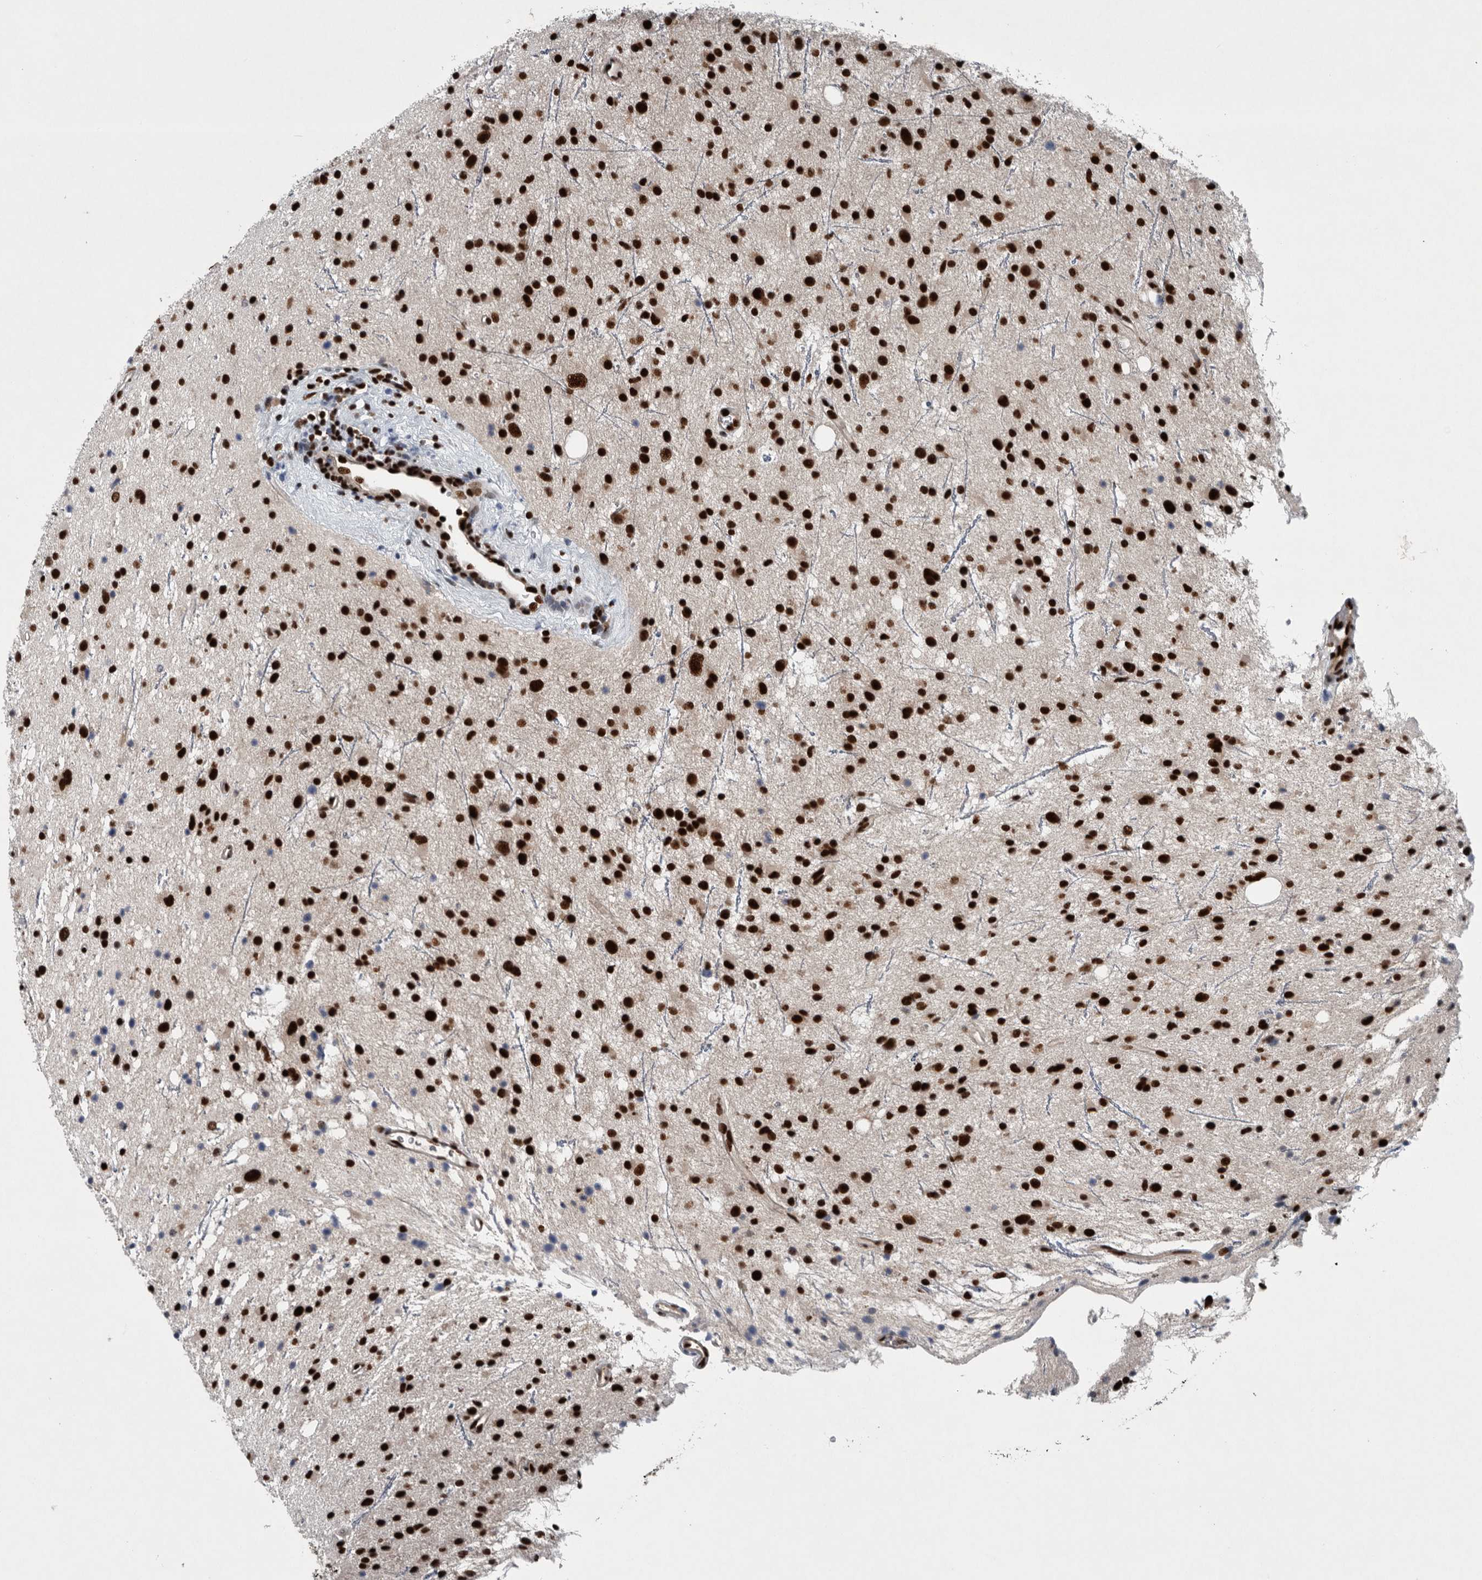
{"staining": {"intensity": "strong", "quantity": ">75%", "location": "nuclear"}, "tissue": "glioma", "cell_type": "Tumor cells", "image_type": "cancer", "snomed": [{"axis": "morphology", "description": "Glioma, malignant, Low grade"}, {"axis": "topography", "description": "Cerebral cortex"}], "caption": "Immunohistochemical staining of human malignant glioma (low-grade) displays high levels of strong nuclear protein positivity in about >75% of tumor cells.", "gene": "SENP7", "patient": {"sex": "female", "age": 39}}